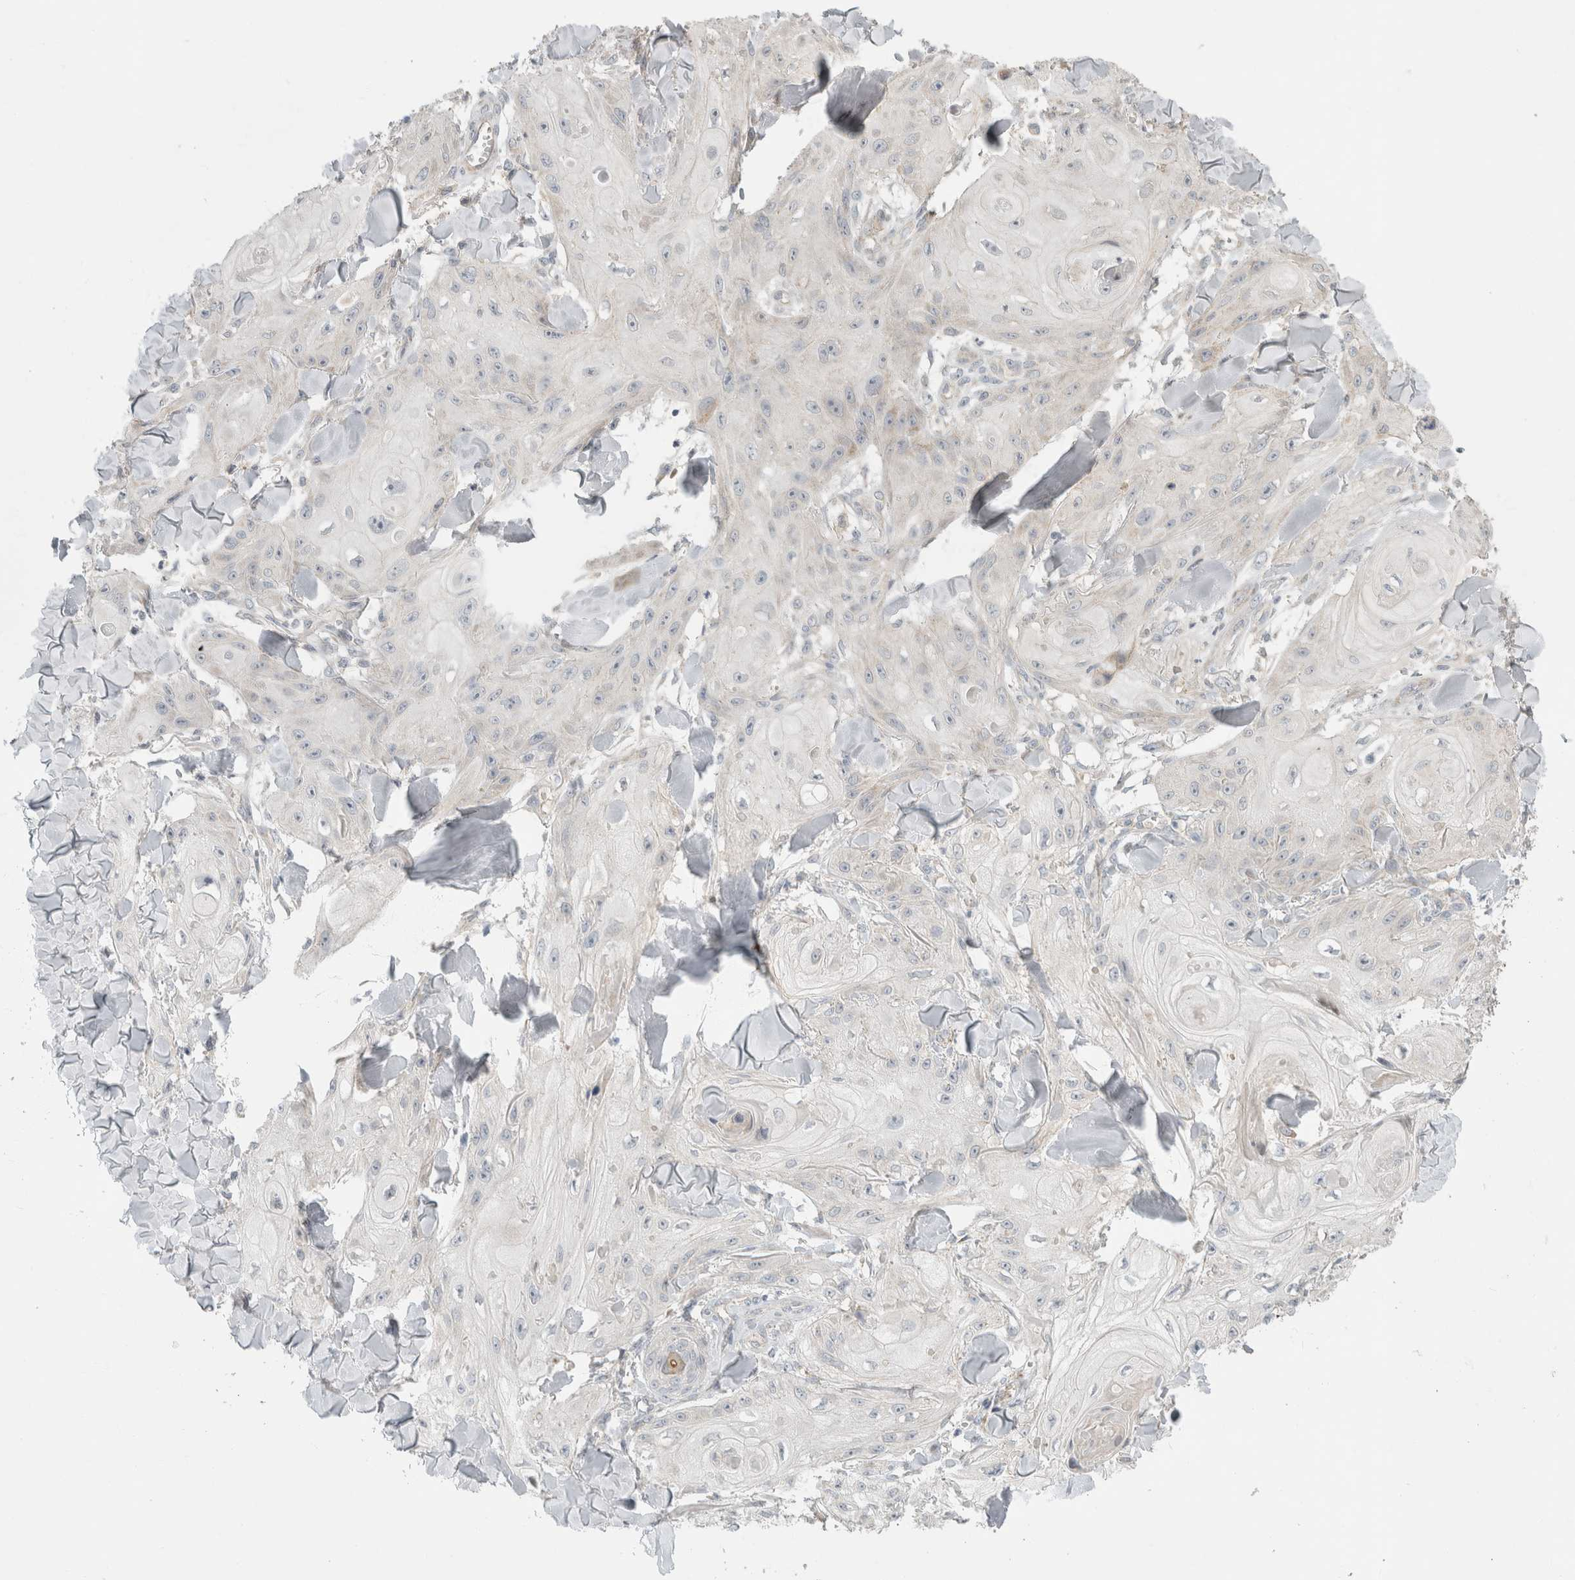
{"staining": {"intensity": "negative", "quantity": "none", "location": "none"}, "tissue": "skin cancer", "cell_type": "Tumor cells", "image_type": "cancer", "snomed": [{"axis": "morphology", "description": "Squamous cell carcinoma, NOS"}, {"axis": "topography", "description": "Skin"}], "caption": "Skin cancer (squamous cell carcinoma) was stained to show a protein in brown. There is no significant positivity in tumor cells.", "gene": "KPNA5", "patient": {"sex": "male", "age": 74}}